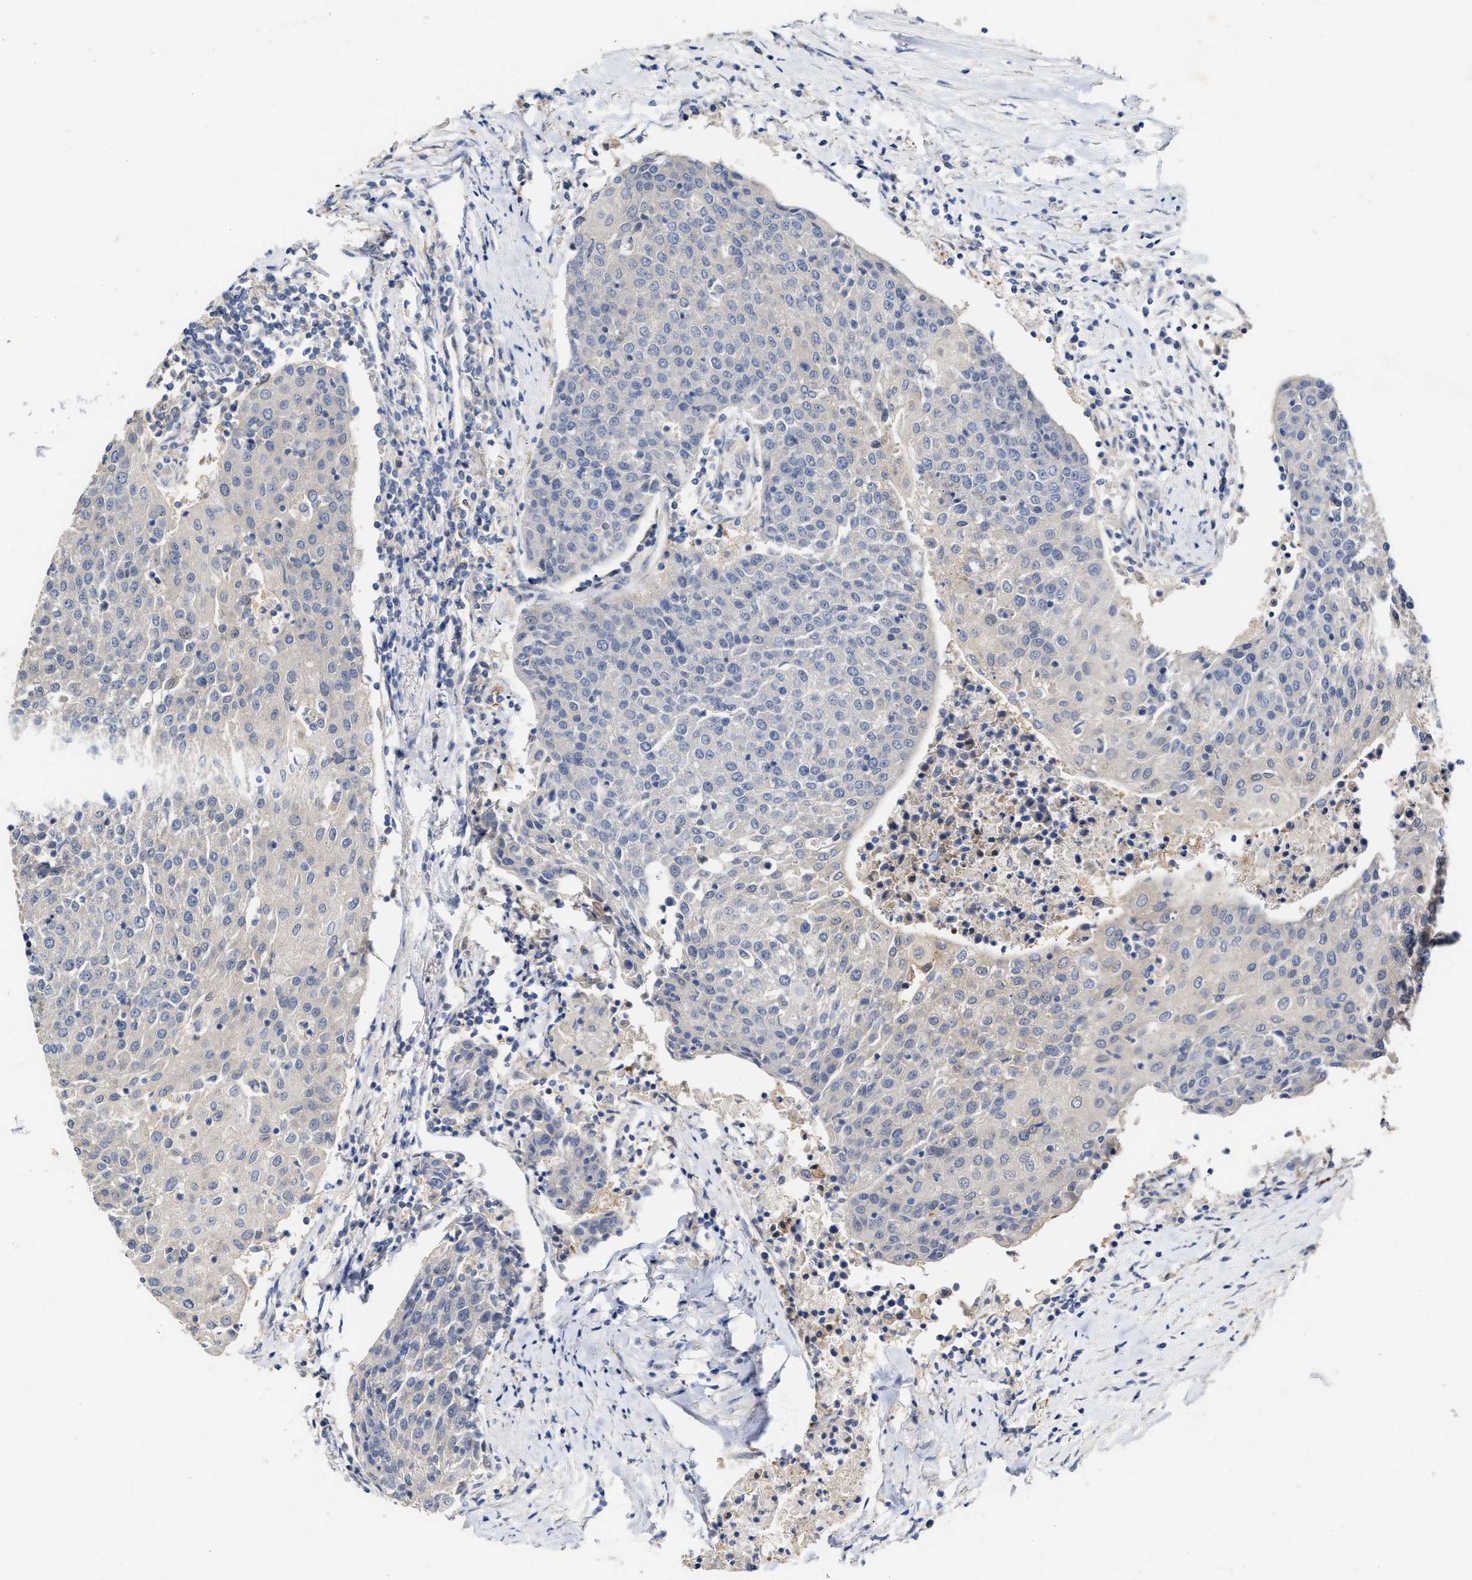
{"staining": {"intensity": "negative", "quantity": "none", "location": "none"}, "tissue": "urothelial cancer", "cell_type": "Tumor cells", "image_type": "cancer", "snomed": [{"axis": "morphology", "description": "Urothelial carcinoma, High grade"}, {"axis": "topography", "description": "Urinary bladder"}], "caption": "The IHC micrograph has no significant staining in tumor cells of urothelial cancer tissue.", "gene": "BBLN", "patient": {"sex": "female", "age": 85}}